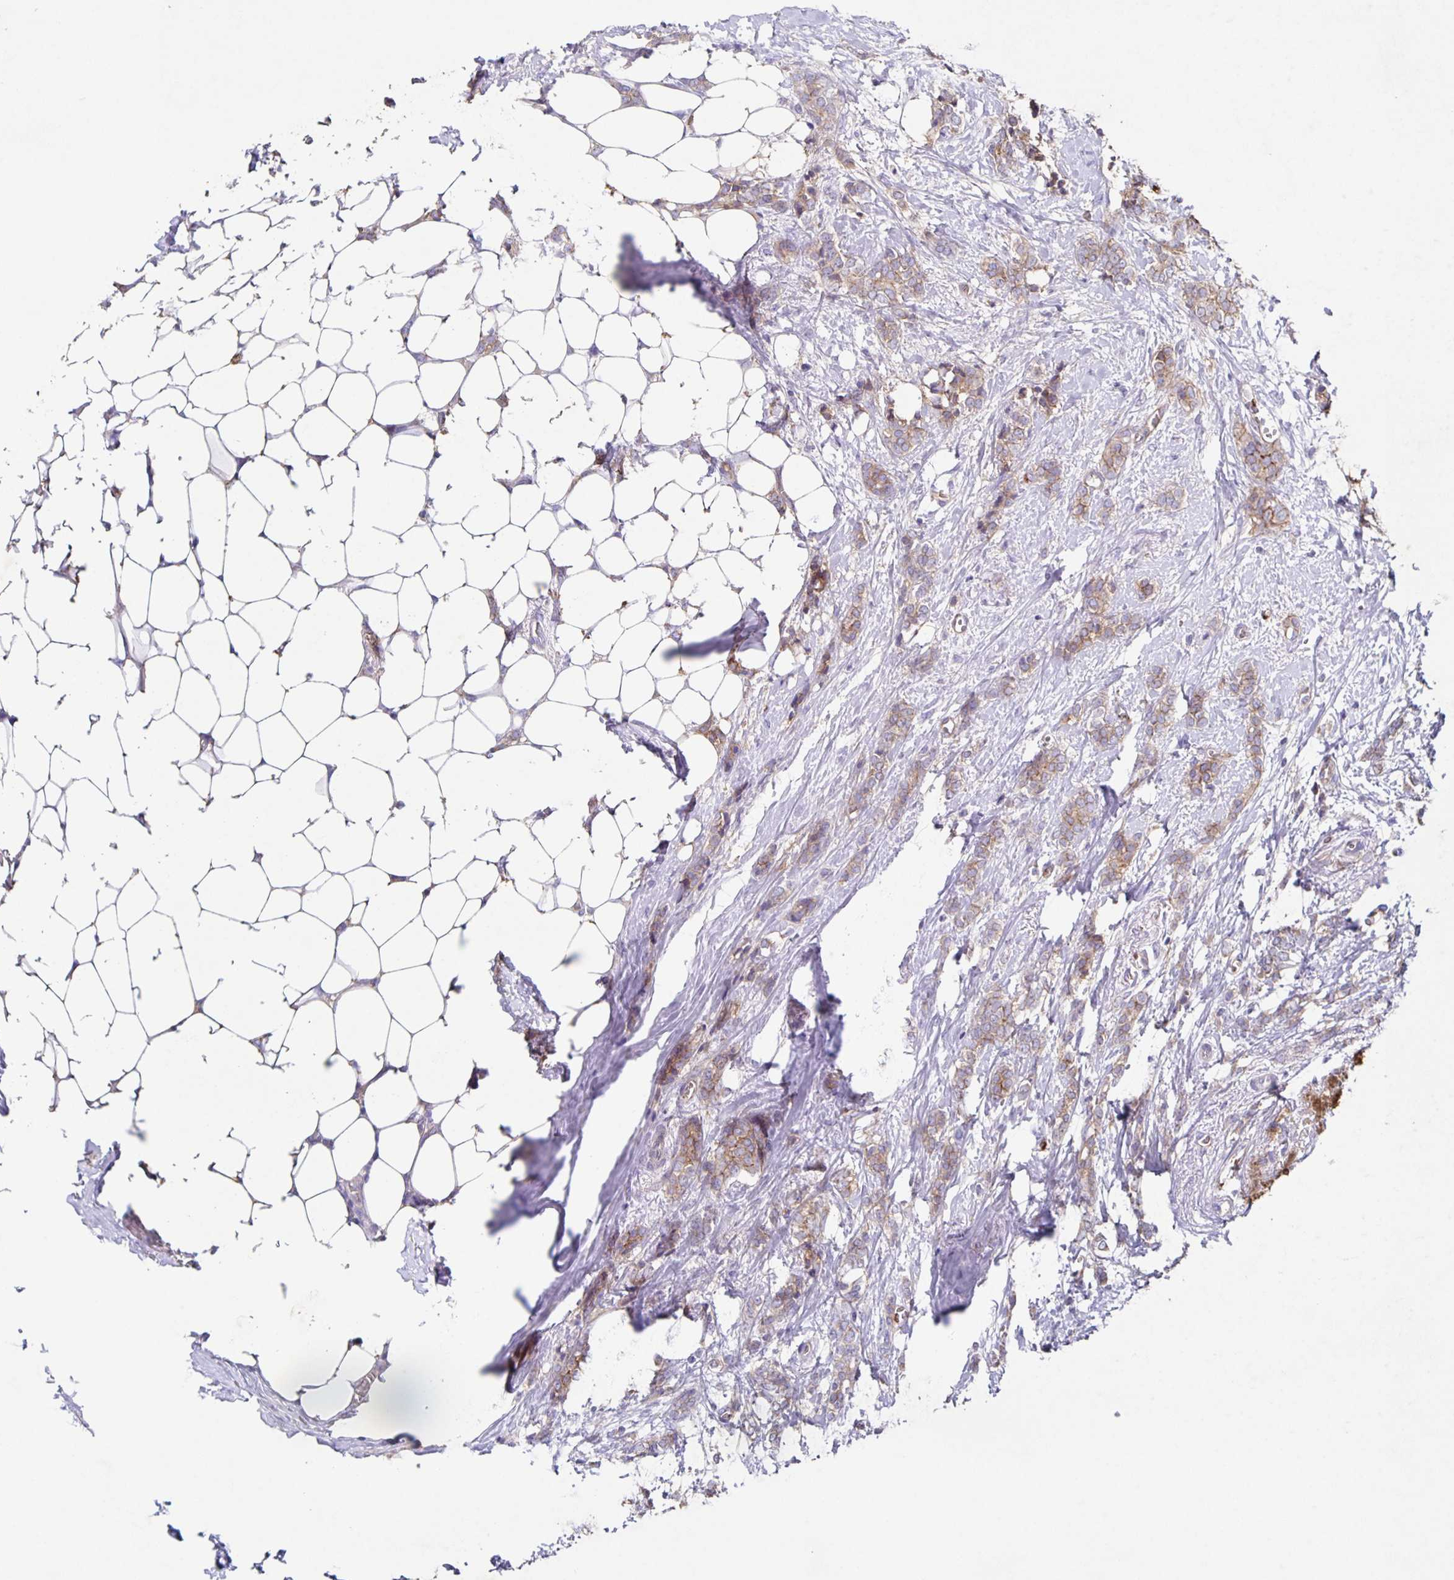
{"staining": {"intensity": "moderate", "quantity": "25%-75%", "location": "cytoplasmic/membranous"}, "tissue": "breast cancer", "cell_type": "Tumor cells", "image_type": "cancer", "snomed": [{"axis": "morphology", "description": "Normal tissue, NOS"}, {"axis": "morphology", "description": "Duct carcinoma"}, {"axis": "topography", "description": "Breast"}], "caption": "Protein expression analysis of breast cancer (intraductal carcinoma) shows moderate cytoplasmic/membranous staining in approximately 25%-75% of tumor cells.", "gene": "ITGA2", "patient": {"sex": "female", "age": 77}}